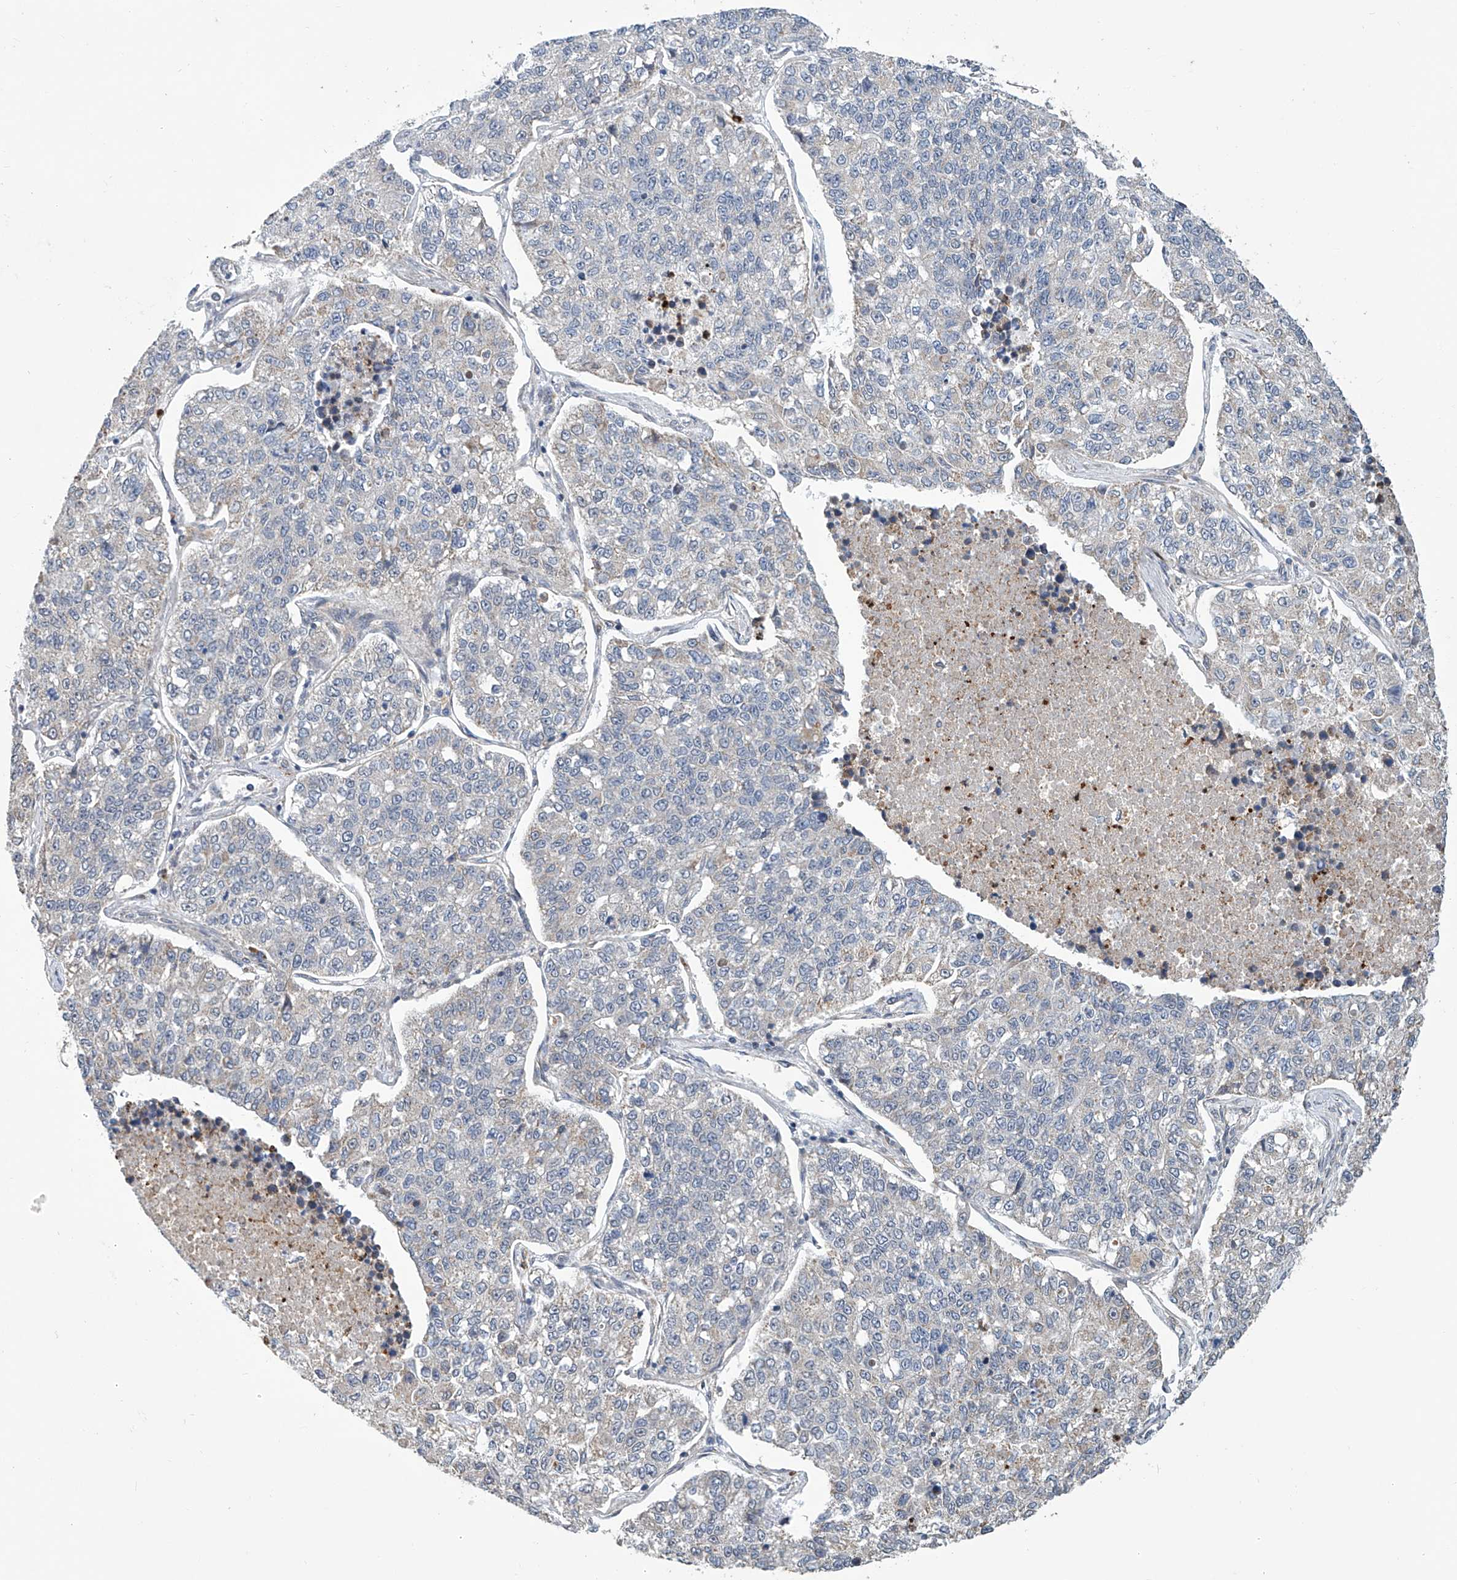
{"staining": {"intensity": "negative", "quantity": "none", "location": "none"}, "tissue": "lung cancer", "cell_type": "Tumor cells", "image_type": "cancer", "snomed": [{"axis": "morphology", "description": "Adenocarcinoma, NOS"}, {"axis": "topography", "description": "Lung"}], "caption": "This is a photomicrograph of immunohistochemistry (IHC) staining of lung cancer (adenocarcinoma), which shows no expression in tumor cells. Nuclei are stained in blue.", "gene": "EIF2D", "patient": {"sex": "male", "age": 49}}